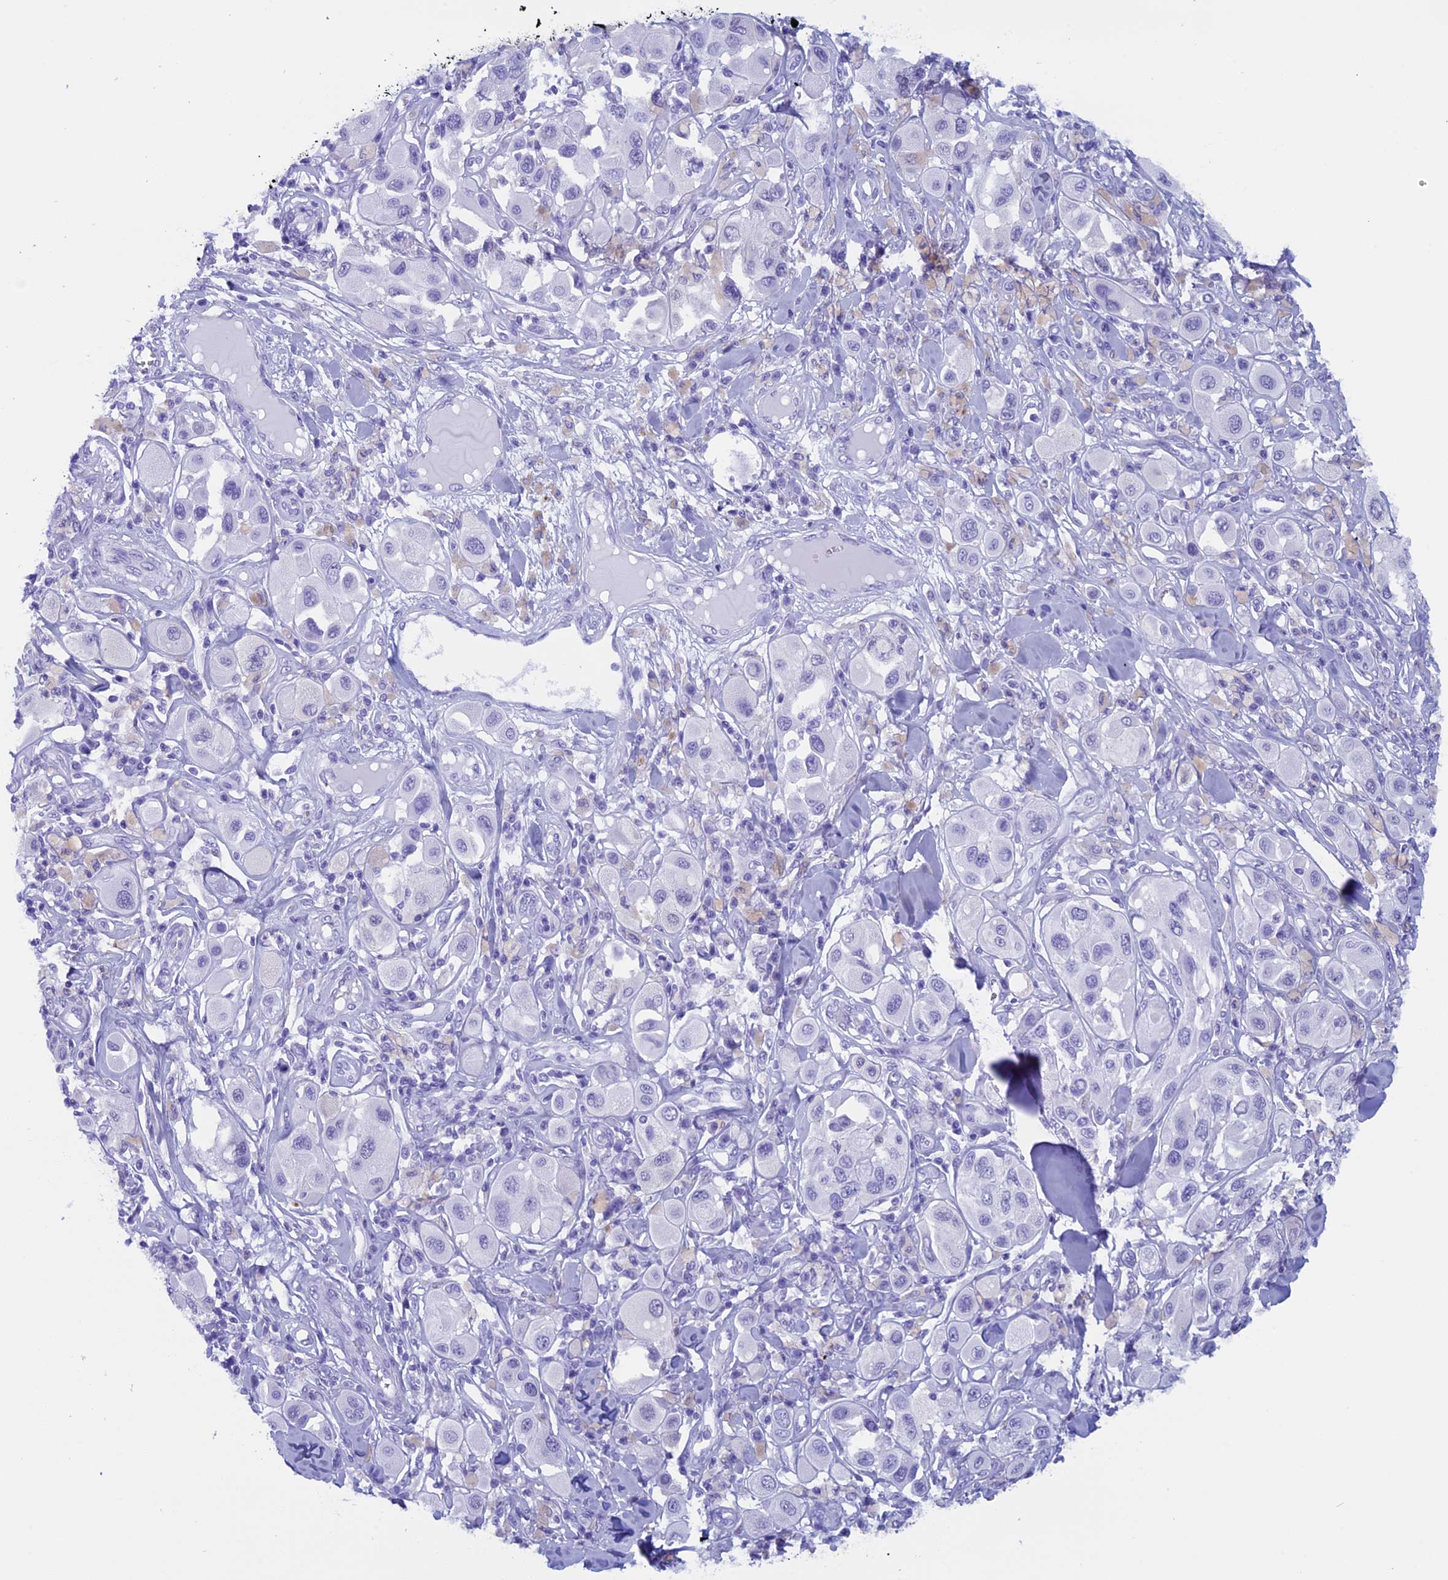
{"staining": {"intensity": "negative", "quantity": "none", "location": "none"}, "tissue": "melanoma", "cell_type": "Tumor cells", "image_type": "cancer", "snomed": [{"axis": "morphology", "description": "Malignant melanoma, Metastatic site"}, {"axis": "topography", "description": "Skin"}], "caption": "The immunohistochemistry (IHC) micrograph has no significant positivity in tumor cells of malignant melanoma (metastatic site) tissue.", "gene": "FAM169A", "patient": {"sex": "male", "age": 41}}